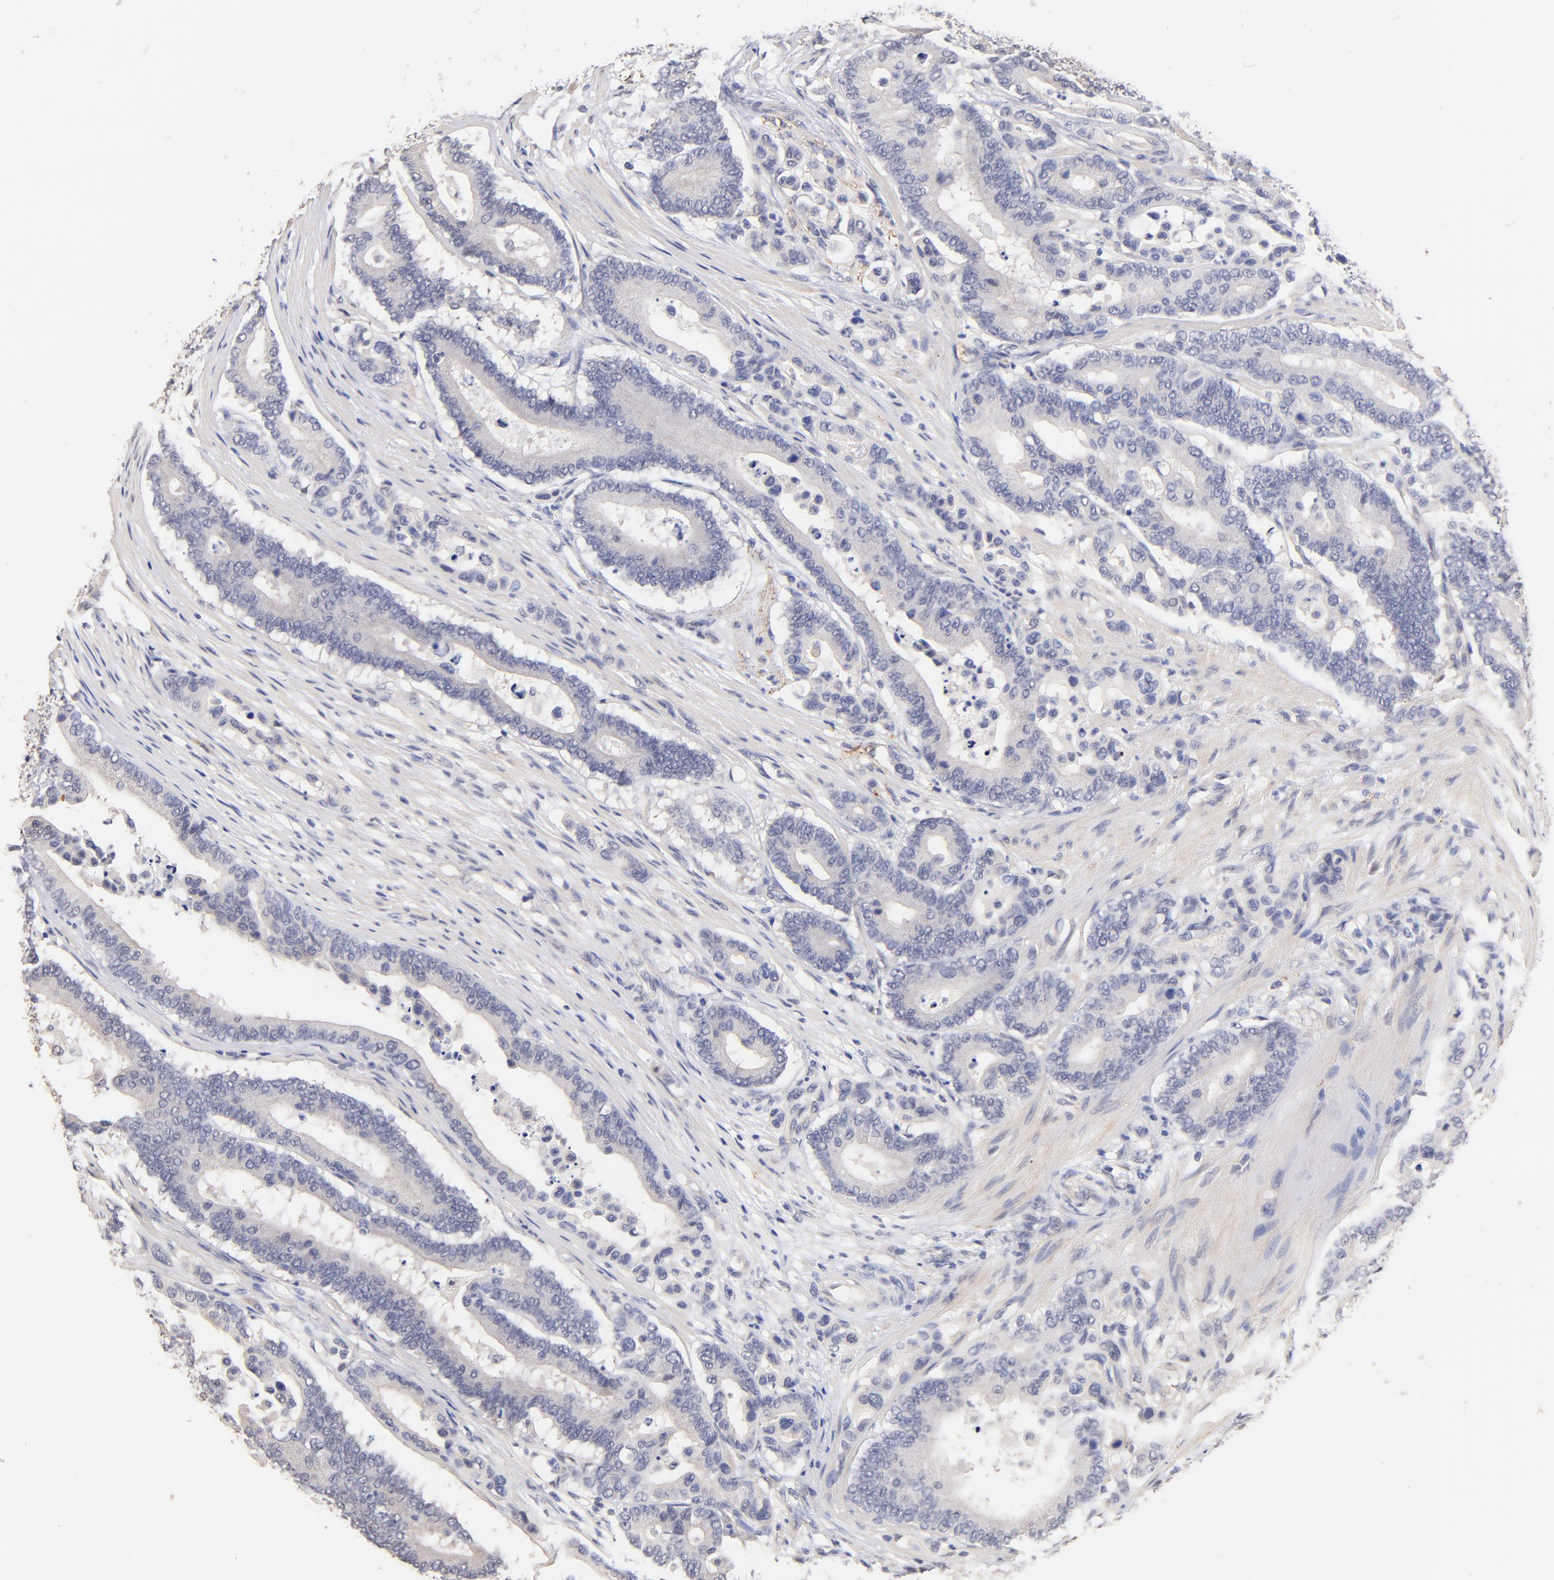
{"staining": {"intensity": "negative", "quantity": "none", "location": "none"}, "tissue": "colorectal cancer", "cell_type": "Tumor cells", "image_type": "cancer", "snomed": [{"axis": "morphology", "description": "Normal tissue, NOS"}, {"axis": "morphology", "description": "Adenocarcinoma, NOS"}, {"axis": "topography", "description": "Colon"}], "caption": "The micrograph demonstrates no significant positivity in tumor cells of colorectal cancer (adenocarcinoma).", "gene": "RIBC2", "patient": {"sex": "male", "age": 82}}